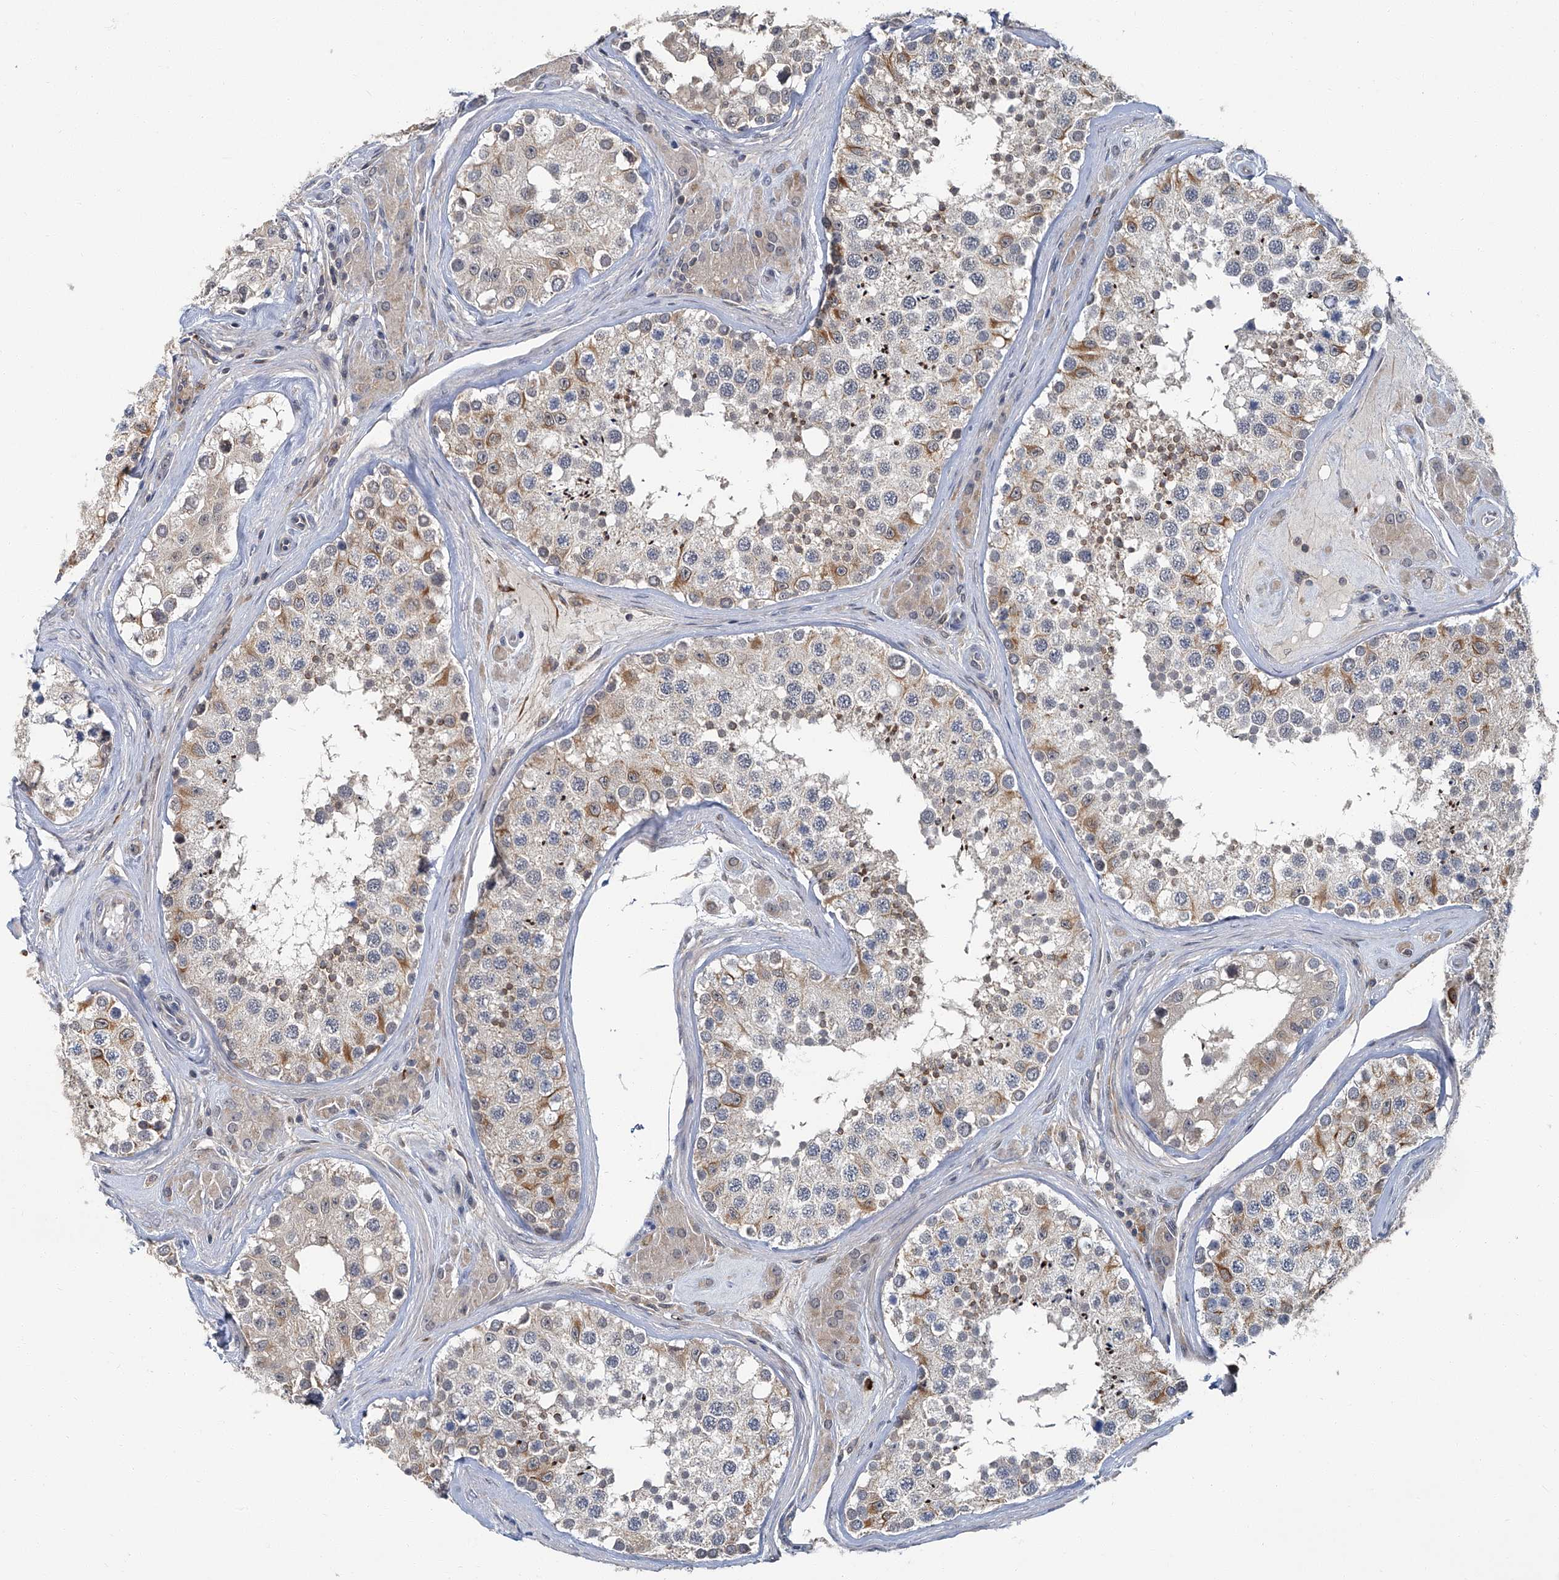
{"staining": {"intensity": "moderate", "quantity": "<25%", "location": "cytoplasmic/membranous"}, "tissue": "testis", "cell_type": "Cells in seminiferous ducts", "image_type": "normal", "snomed": [{"axis": "morphology", "description": "Normal tissue, NOS"}, {"axis": "topography", "description": "Testis"}], "caption": "IHC micrograph of benign human testis stained for a protein (brown), which demonstrates low levels of moderate cytoplasmic/membranous staining in approximately <25% of cells in seminiferous ducts.", "gene": "AKNAD1", "patient": {"sex": "male", "age": 46}}